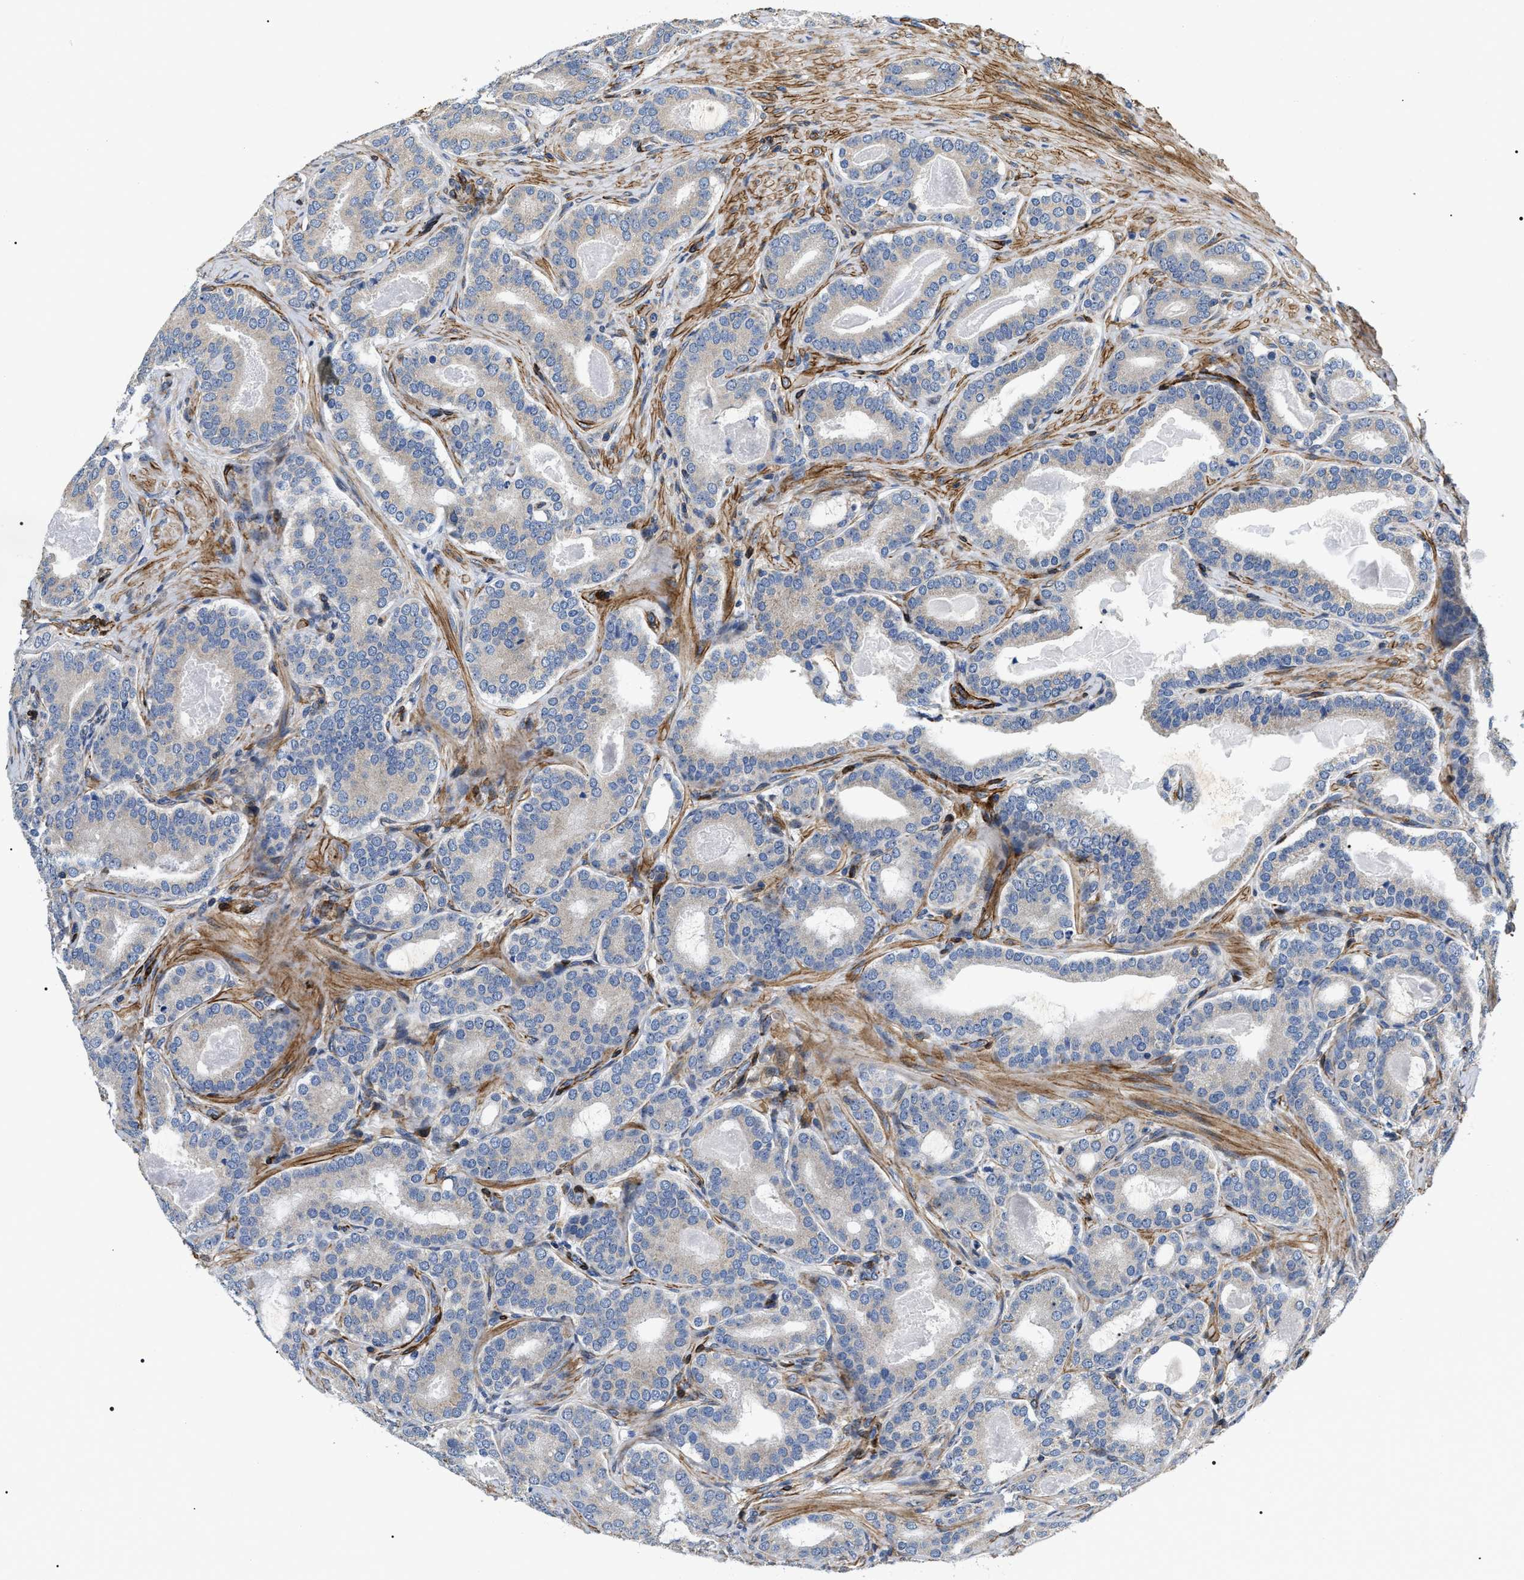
{"staining": {"intensity": "negative", "quantity": "none", "location": "none"}, "tissue": "prostate cancer", "cell_type": "Tumor cells", "image_type": "cancer", "snomed": [{"axis": "morphology", "description": "Adenocarcinoma, High grade"}, {"axis": "topography", "description": "Prostate"}], "caption": "IHC of human adenocarcinoma (high-grade) (prostate) demonstrates no staining in tumor cells.", "gene": "ZC3HAV1L", "patient": {"sex": "male", "age": 60}}